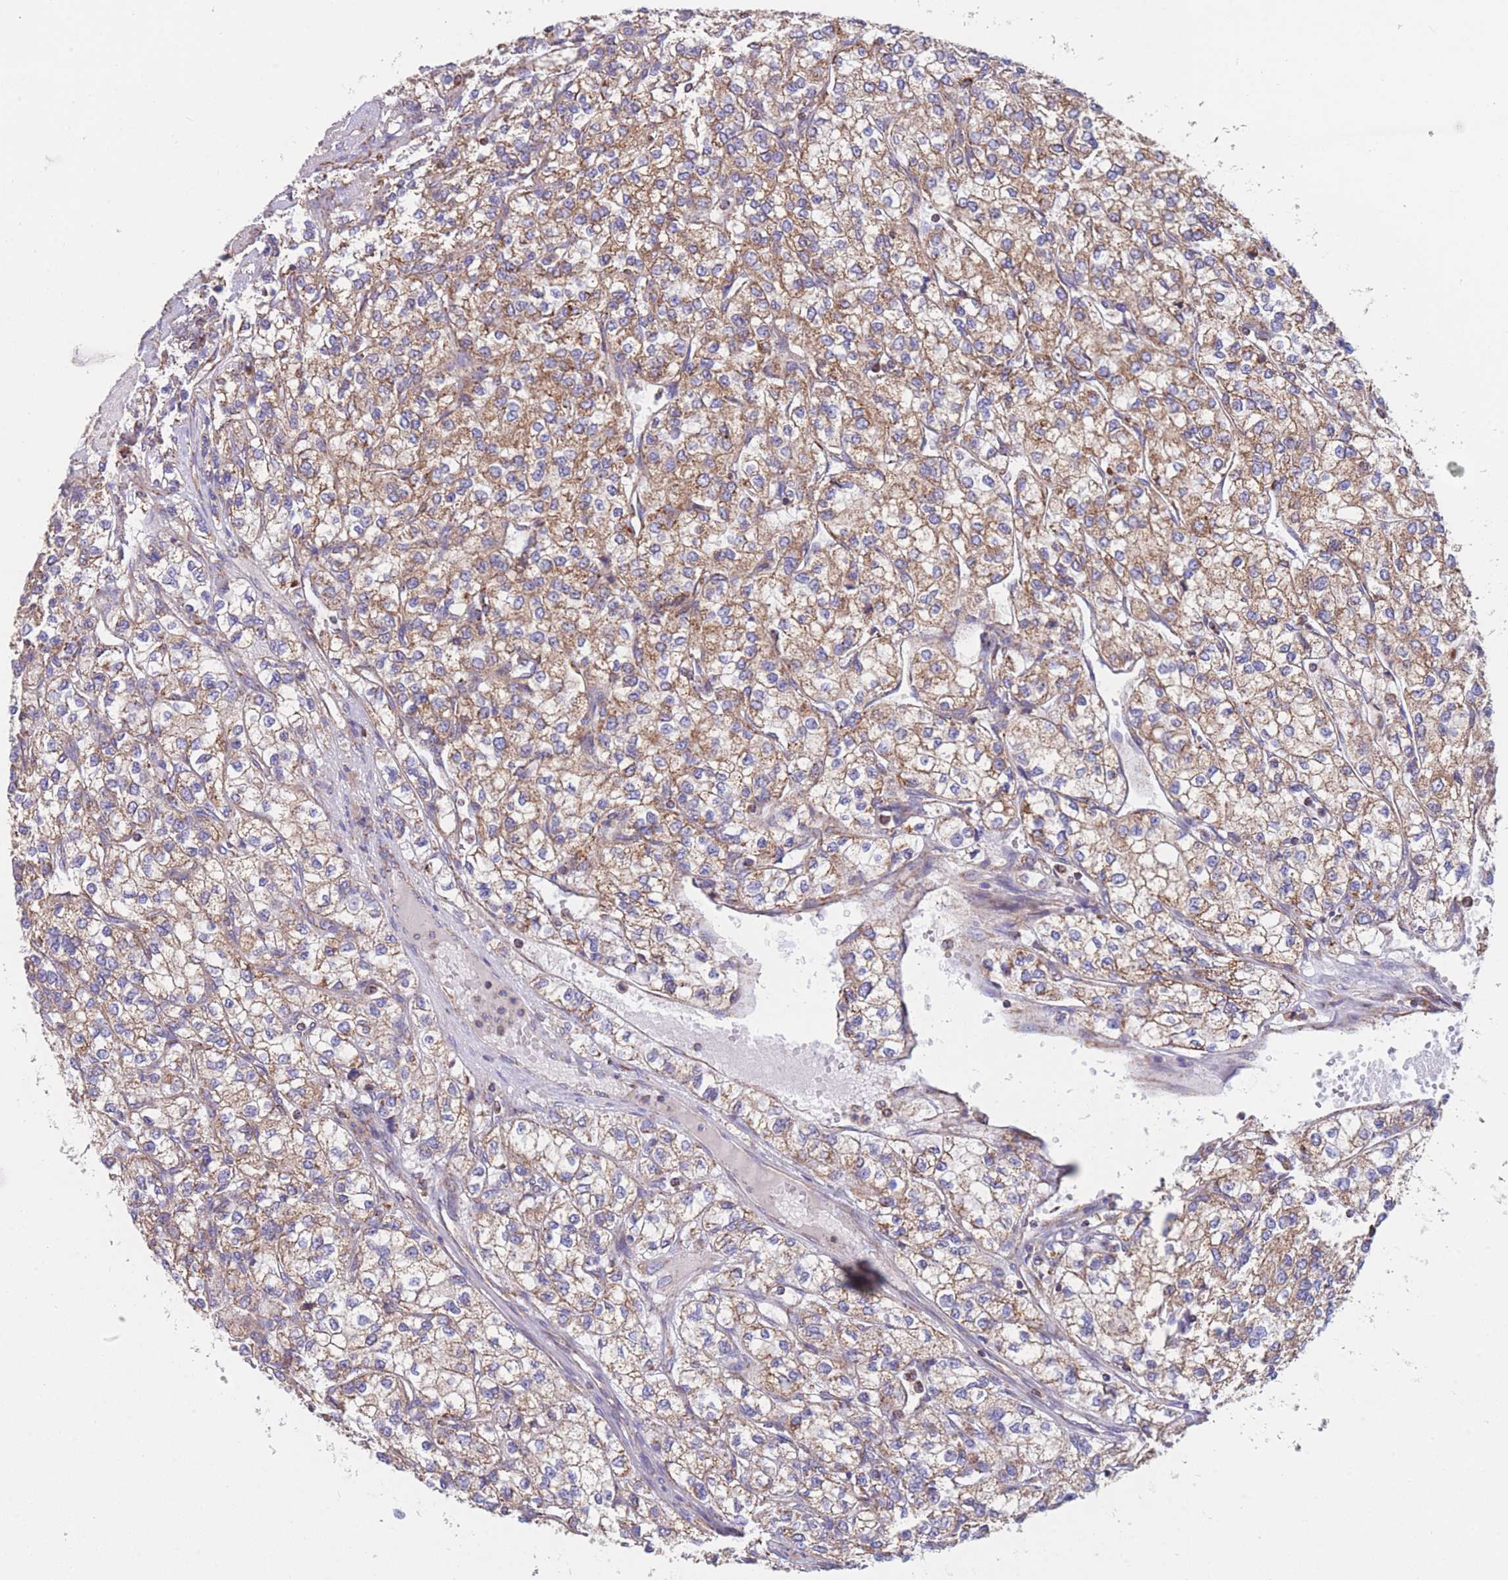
{"staining": {"intensity": "moderate", "quantity": ">75%", "location": "cytoplasmic/membranous"}, "tissue": "renal cancer", "cell_type": "Tumor cells", "image_type": "cancer", "snomed": [{"axis": "morphology", "description": "Adenocarcinoma, NOS"}, {"axis": "topography", "description": "Kidney"}], "caption": "This micrograph shows immunohistochemistry staining of human renal cancer, with medium moderate cytoplasmic/membranous staining in about >75% of tumor cells.", "gene": "FKBP8", "patient": {"sex": "male", "age": 80}}